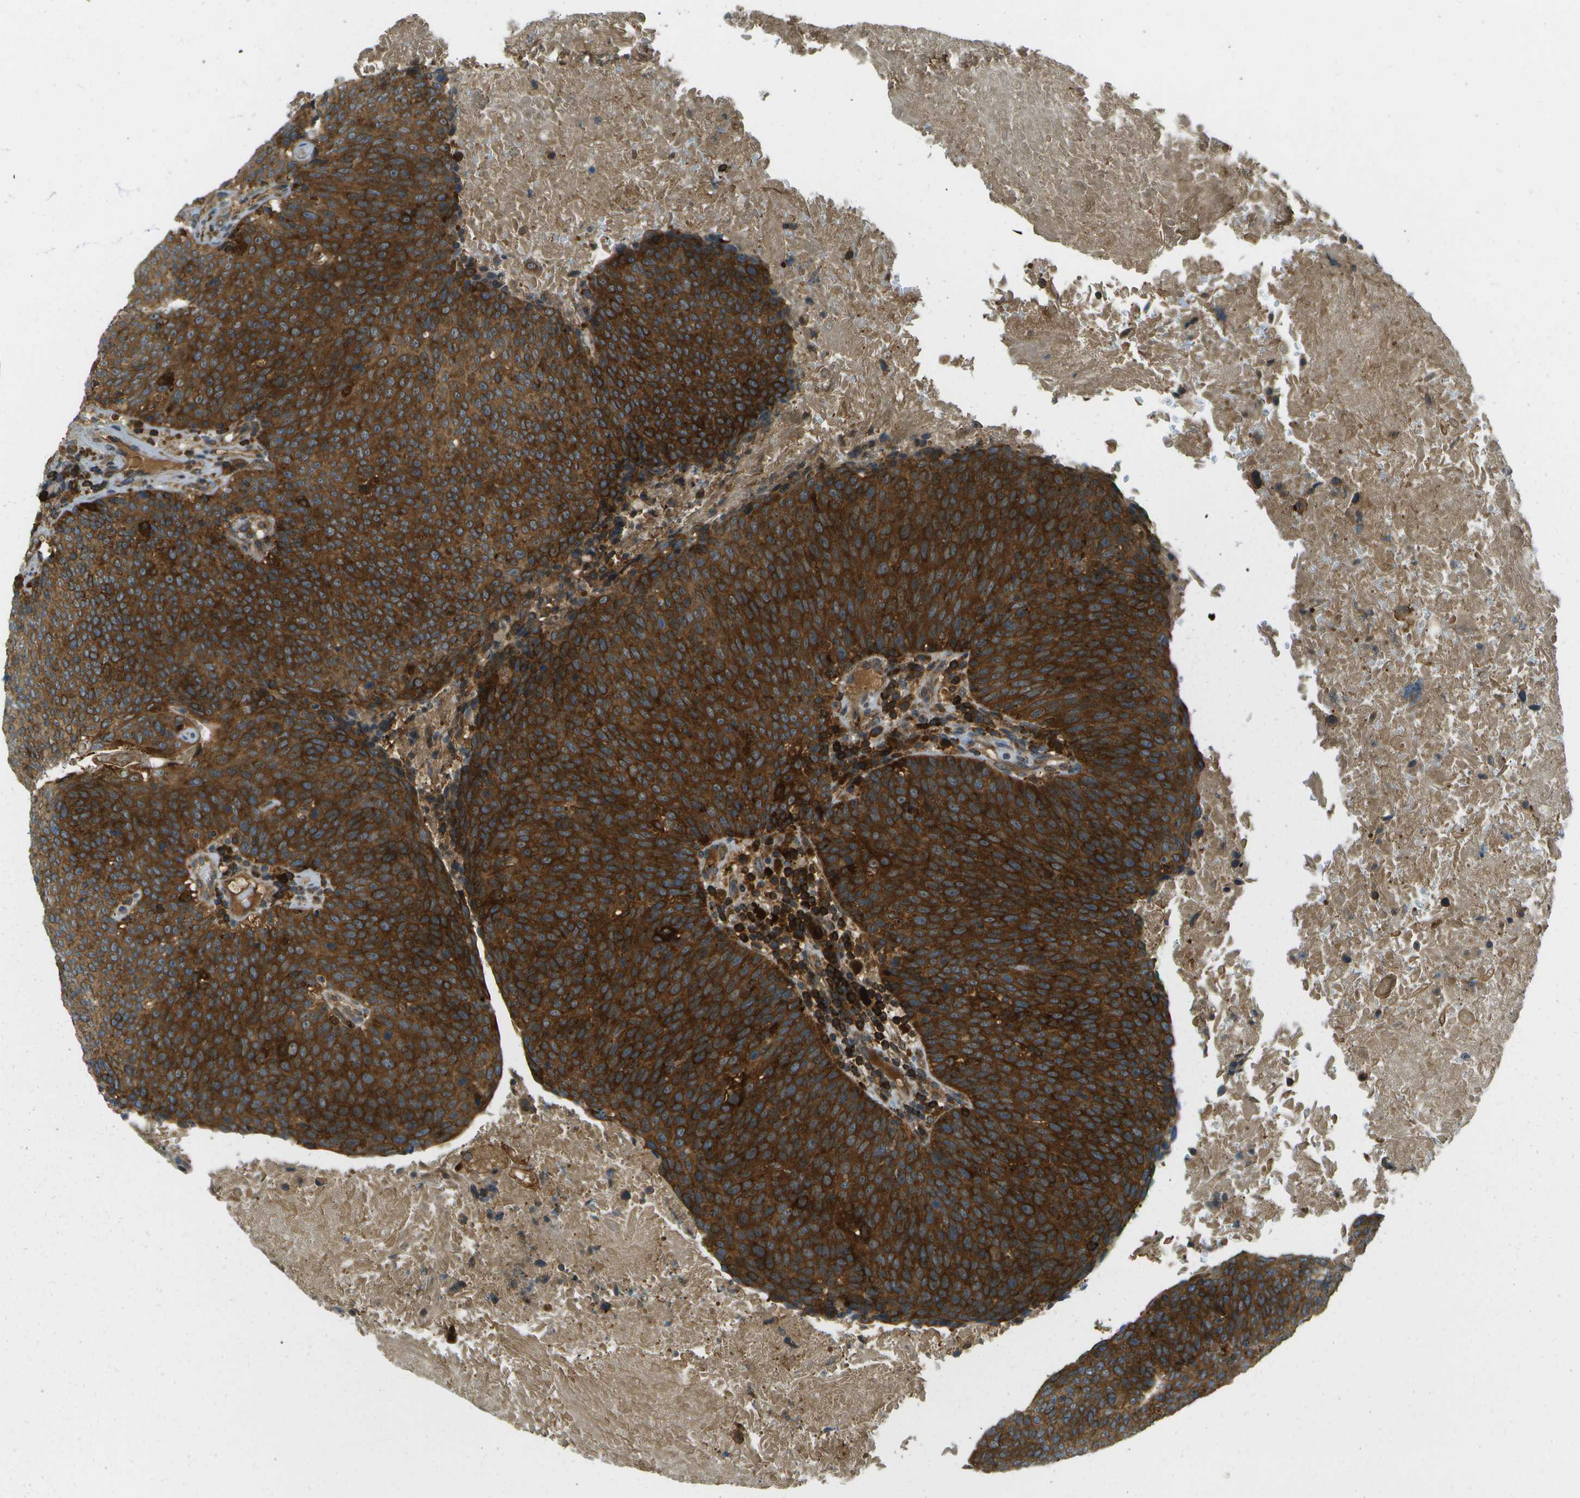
{"staining": {"intensity": "strong", "quantity": ">75%", "location": "cytoplasmic/membranous"}, "tissue": "head and neck cancer", "cell_type": "Tumor cells", "image_type": "cancer", "snomed": [{"axis": "morphology", "description": "Squamous cell carcinoma, NOS"}, {"axis": "morphology", "description": "Squamous cell carcinoma, metastatic, NOS"}, {"axis": "topography", "description": "Lymph node"}, {"axis": "topography", "description": "Head-Neck"}], "caption": "The photomicrograph displays immunohistochemical staining of head and neck cancer (metastatic squamous cell carcinoma). There is strong cytoplasmic/membranous positivity is identified in approximately >75% of tumor cells.", "gene": "TMTC1", "patient": {"sex": "male", "age": 62}}